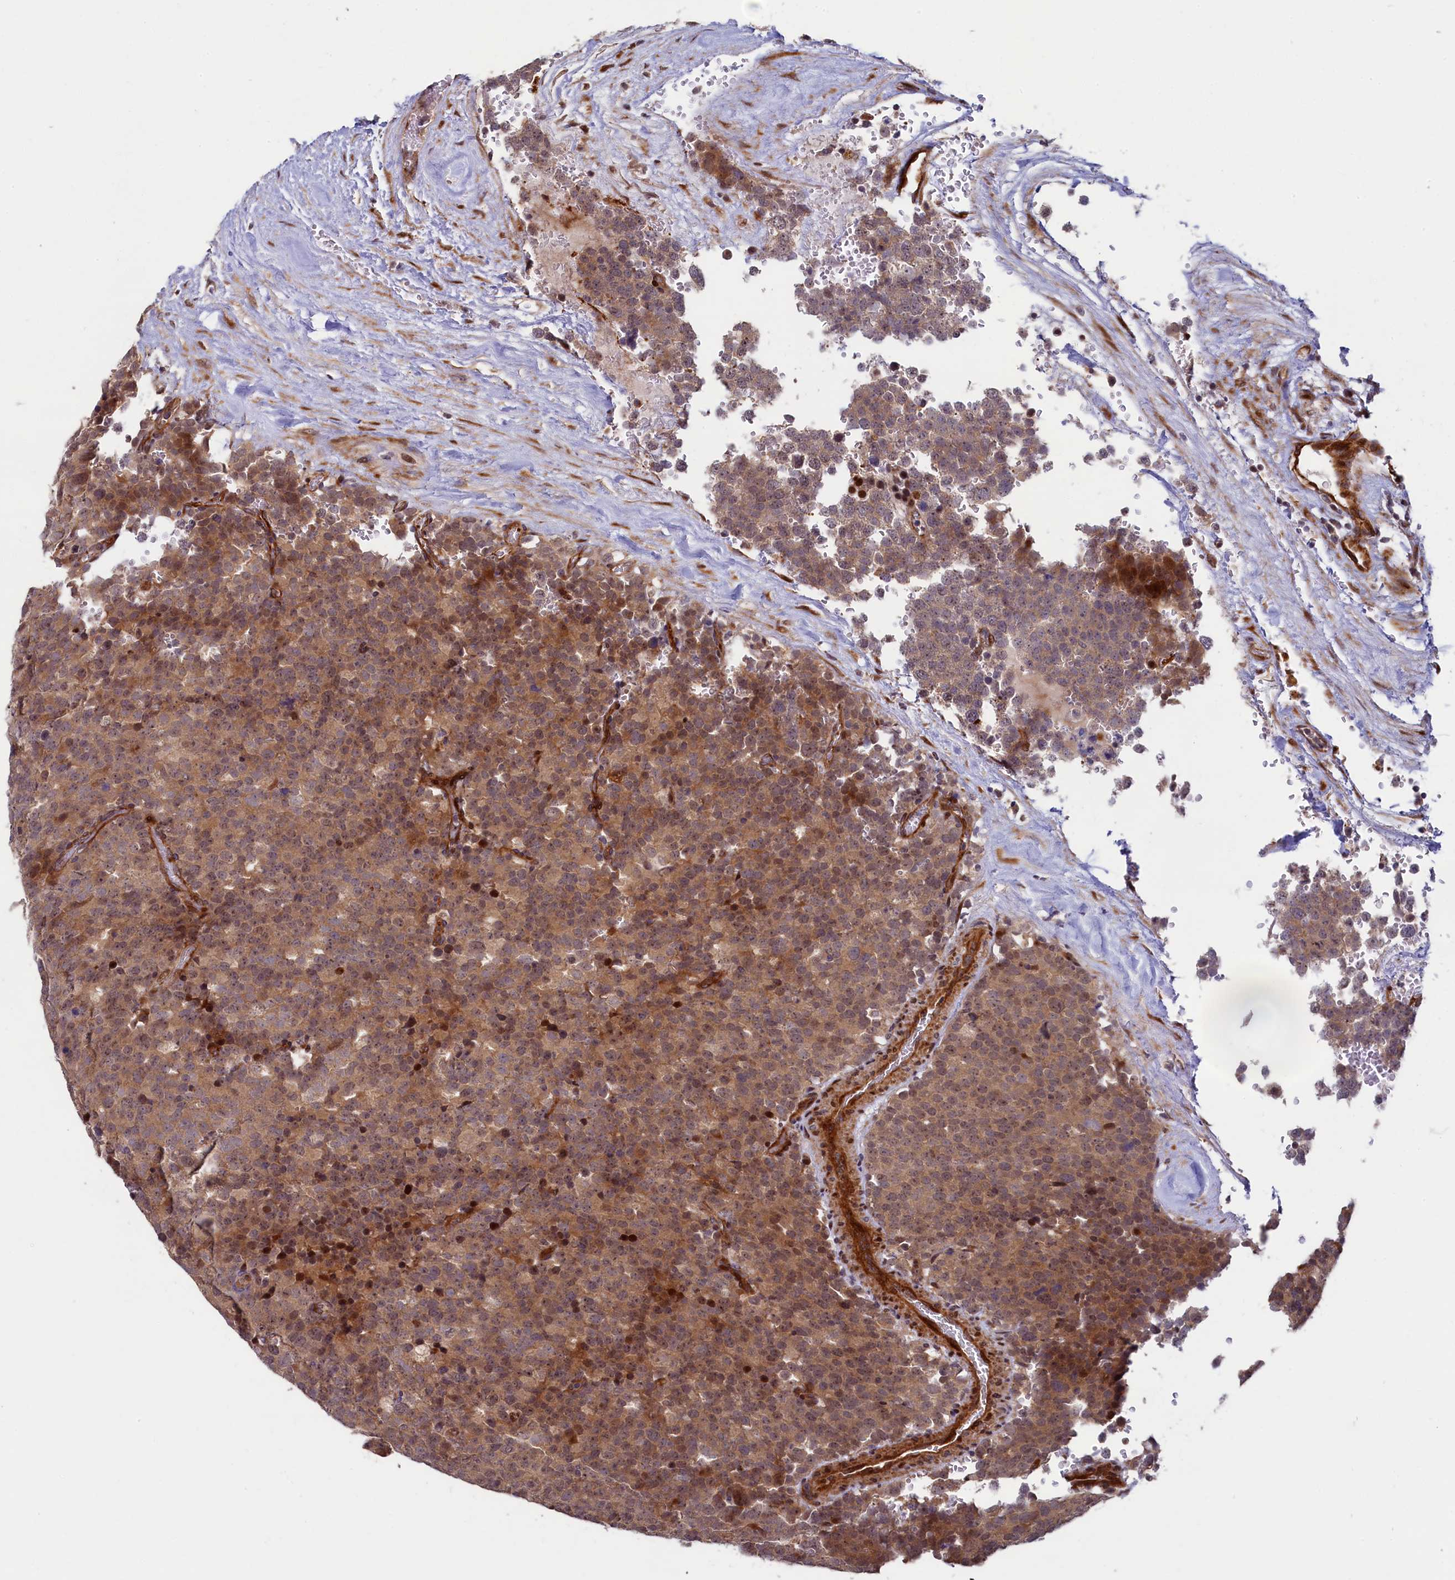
{"staining": {"intensity": "moderate", "quantity": ">75%", "location": "cytoplasmic/membranous"}, "tissue": "testis cancer", "cell_type": "Tumor cells", "image_type": "cancer", "snomed": [{"axis": "morphology", "description": "Seminoma, NOS"}, {"axis": "topography", "description": "Testis"}], "caption": "This image shows immunohistochemistry staining of human testis cancer (seminoma), with medium moderate cytoplasmic/membranous positivity in about >75% of tumor cells.", "gene": "PIK3C3", "patient": {"sex": "male", "age": 71}}